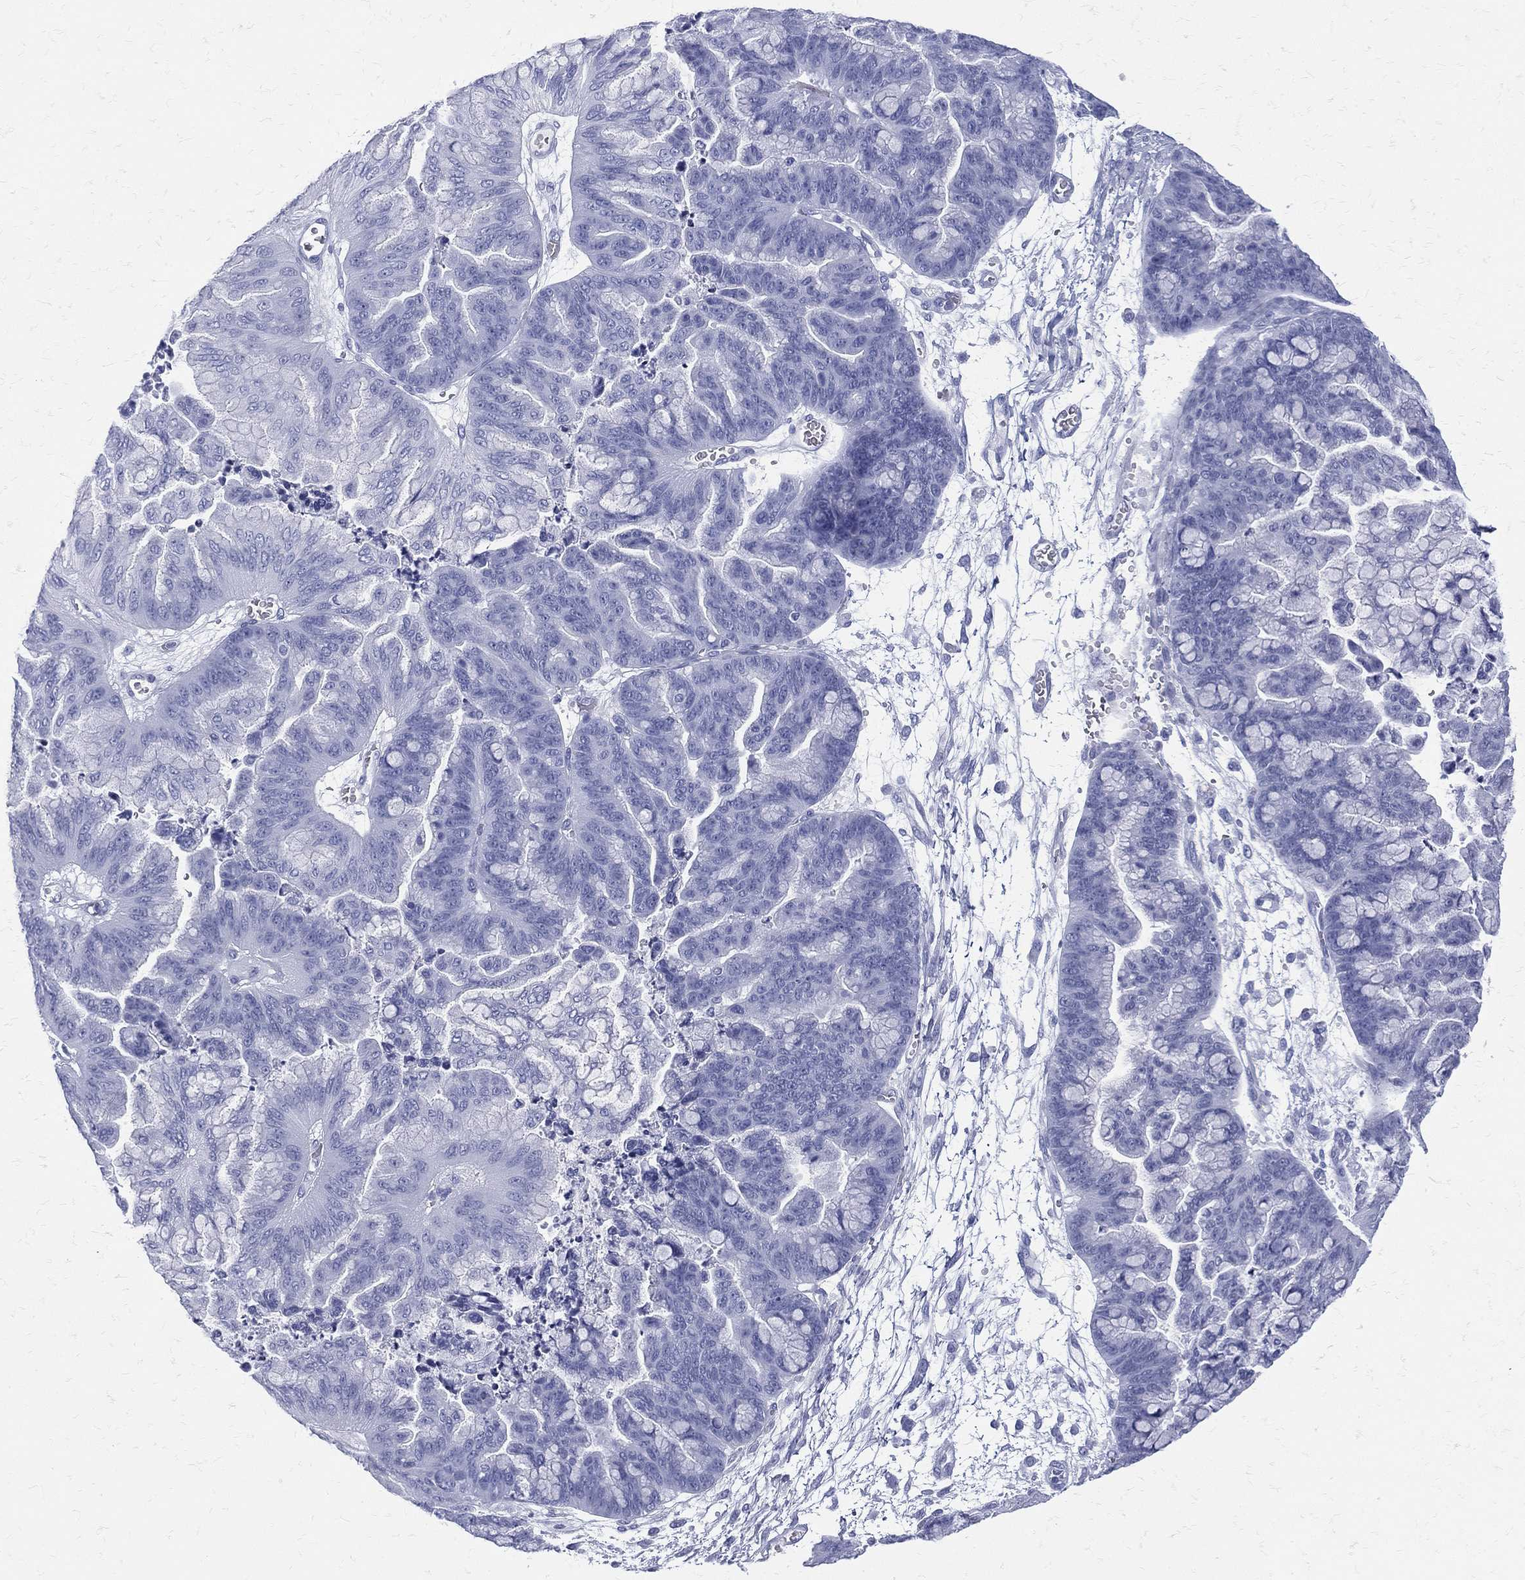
{"staining": {"intensity": "negative", "quantity": "none", "location": "none"}, "tissue": "ovarian cancer", "cell_type": "Tumor cells", "image_type": "cancer", "snomed": [{"axis": "morphology", "description": "Cystadenocarcinoma, mucinous, NOS"}, {"axis": "topography", "description": "Ovary"}], "caption": "IHC of human ovarian cancer (mucinous cystadenocarcinoma) exhibits no staining in tumor cells.", "gene": "ETNPPL", "patient": {"sex": "female", "age": 67}}